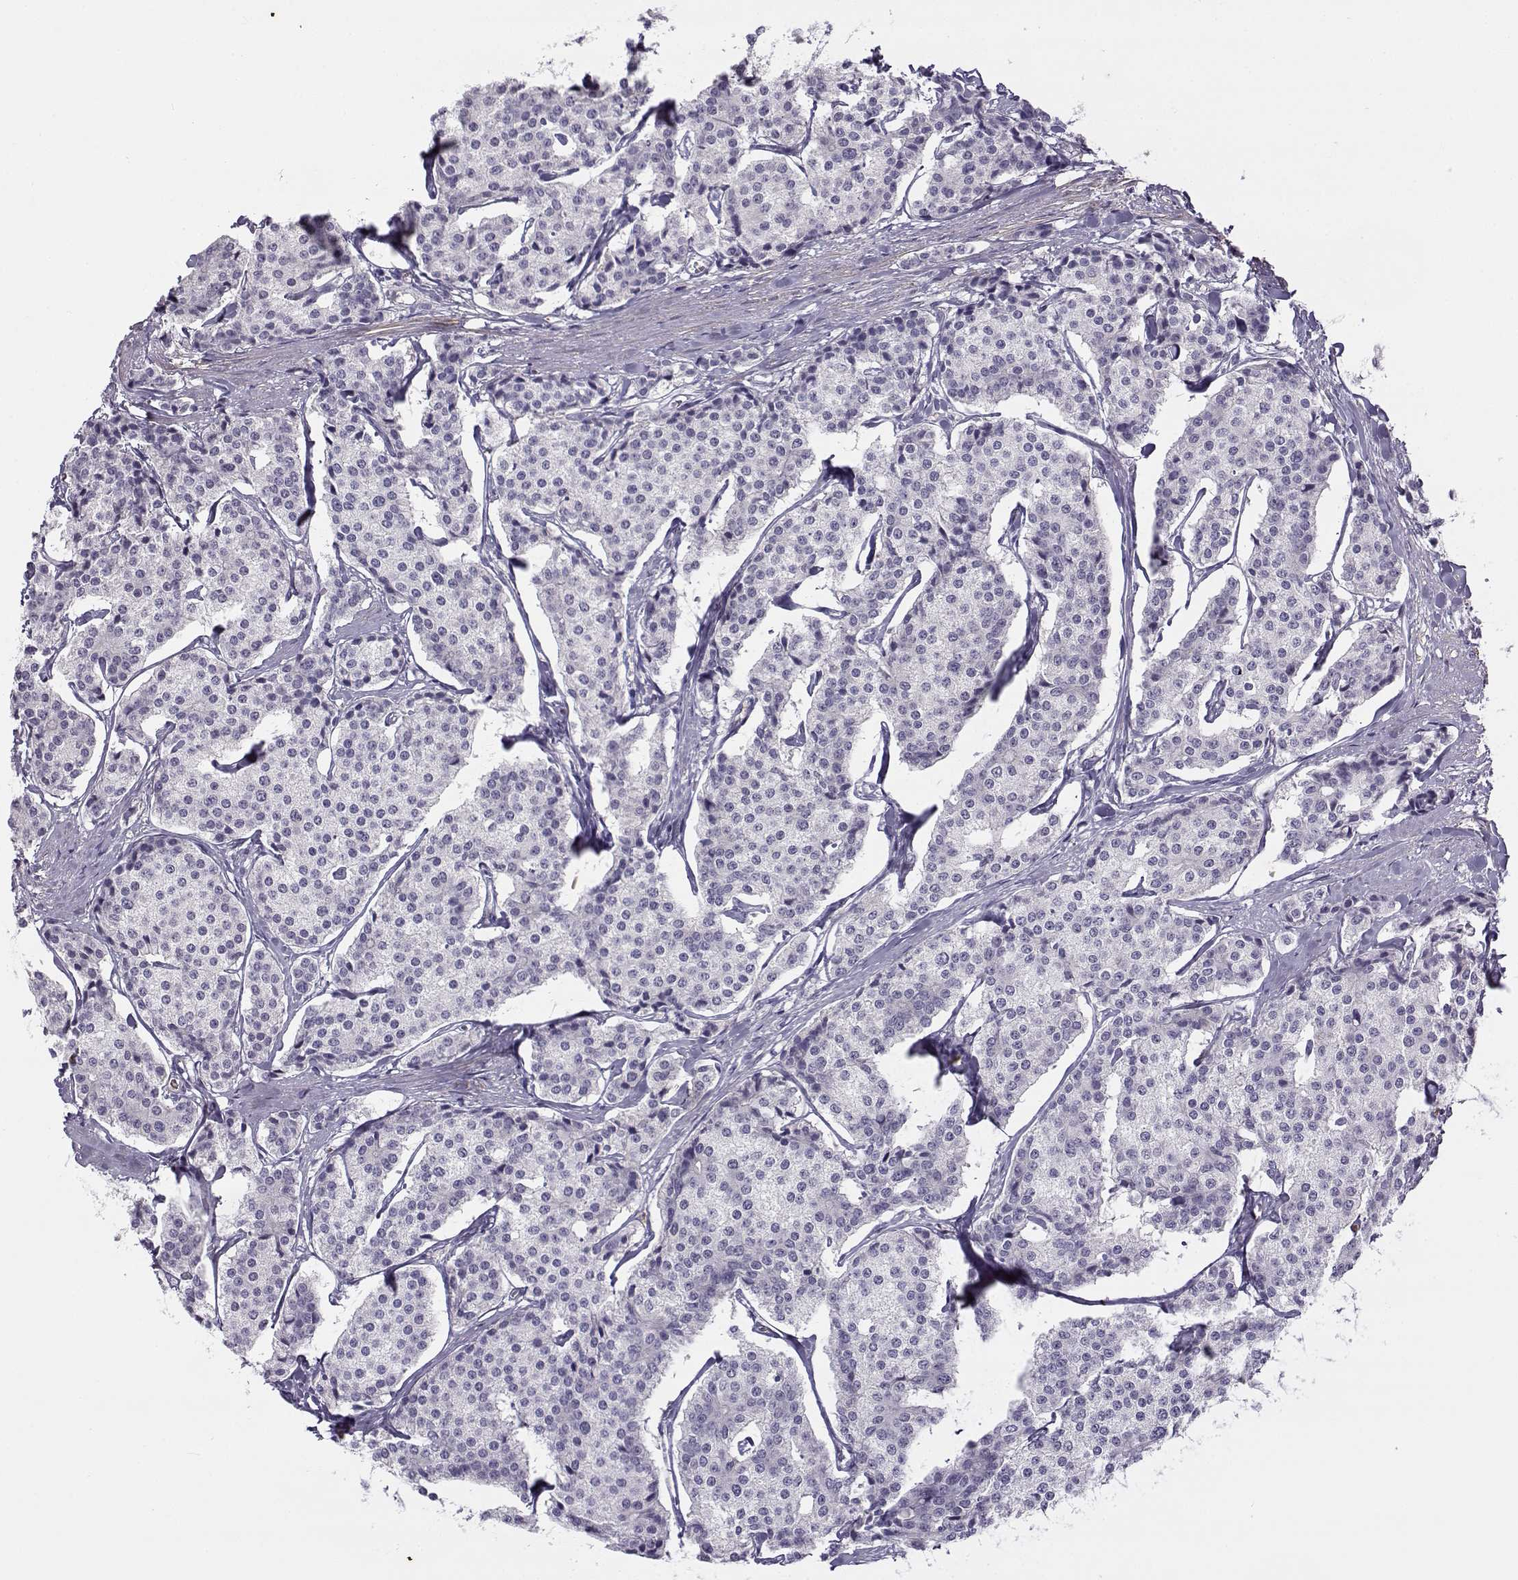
{"staining": {"intensity": "negative", "quantity": "none", "location": "none"}, "tissue": "carcinoid", "cell_type": "Tumor cells", "image_type": "cancer", "snomed": [{"axis": "morphology", "description": "Carcinoid, malignant, NOS"}, {"axis": "topography", "description": "Small intestine"}], "caption": "The micrograph shows no significant staining in tumor cells of carcinoid (malignant).", "gene": "UCP3", "patient": {"sex": "female", "age": 65}}